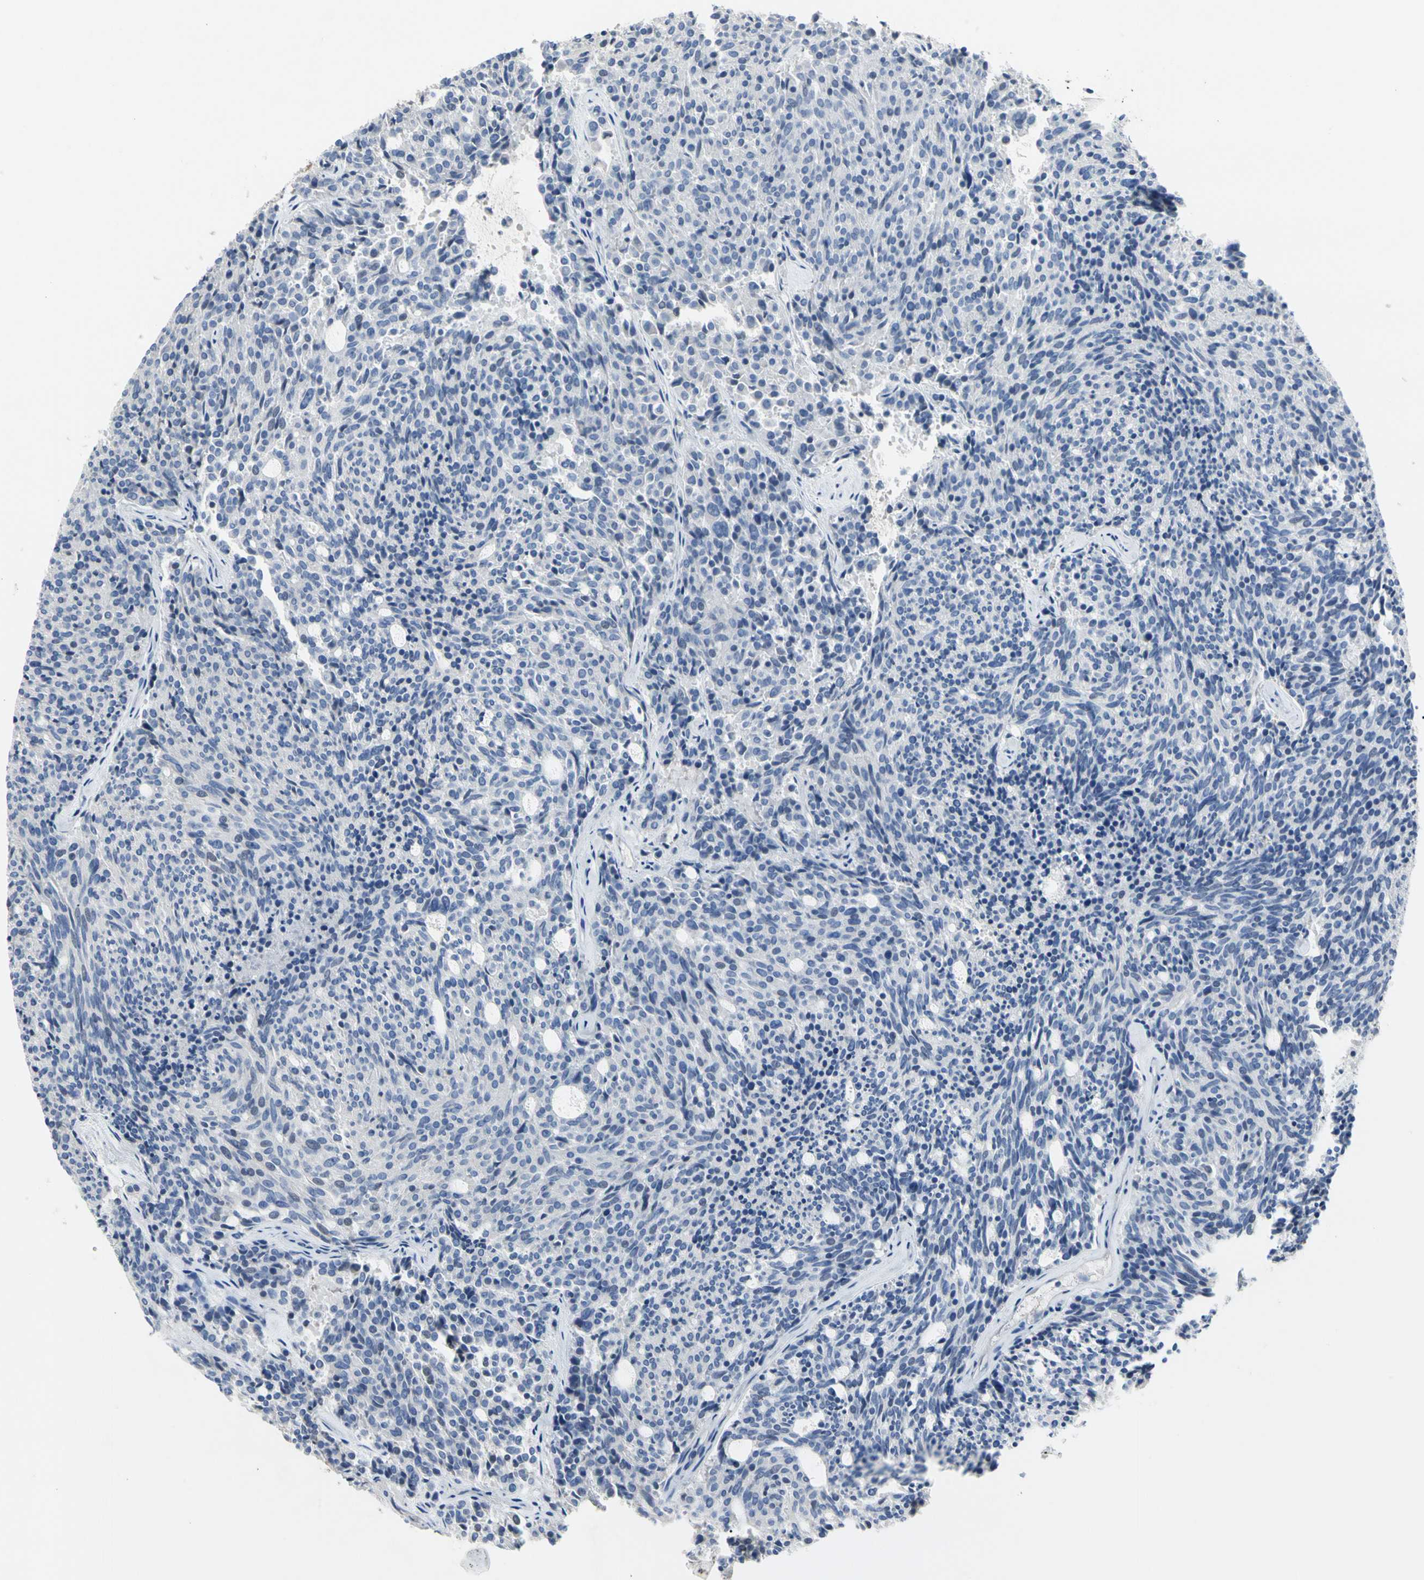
{"staining": {"intensity": "negative", "quantity": "none", "location": "none"}, "tissue": "carcinoid", "cell_type": "Tumor cells", "image_type": "cancer", "snomed": [{"axis": "morphology", "description": "Carcinoid, malignant, NOS"}, {"axis": "topography", "description": "Pancreas"}], "caption": "This micrograph is of carcinoid (malignant) stained with immunohistochemistry (IHC) to label a protein in brown with the nuclei are counter-stained blue. There is no expression in tumor cells.", "gene": "ECRG4", "patient": {"sex": "female", "age": 54}}